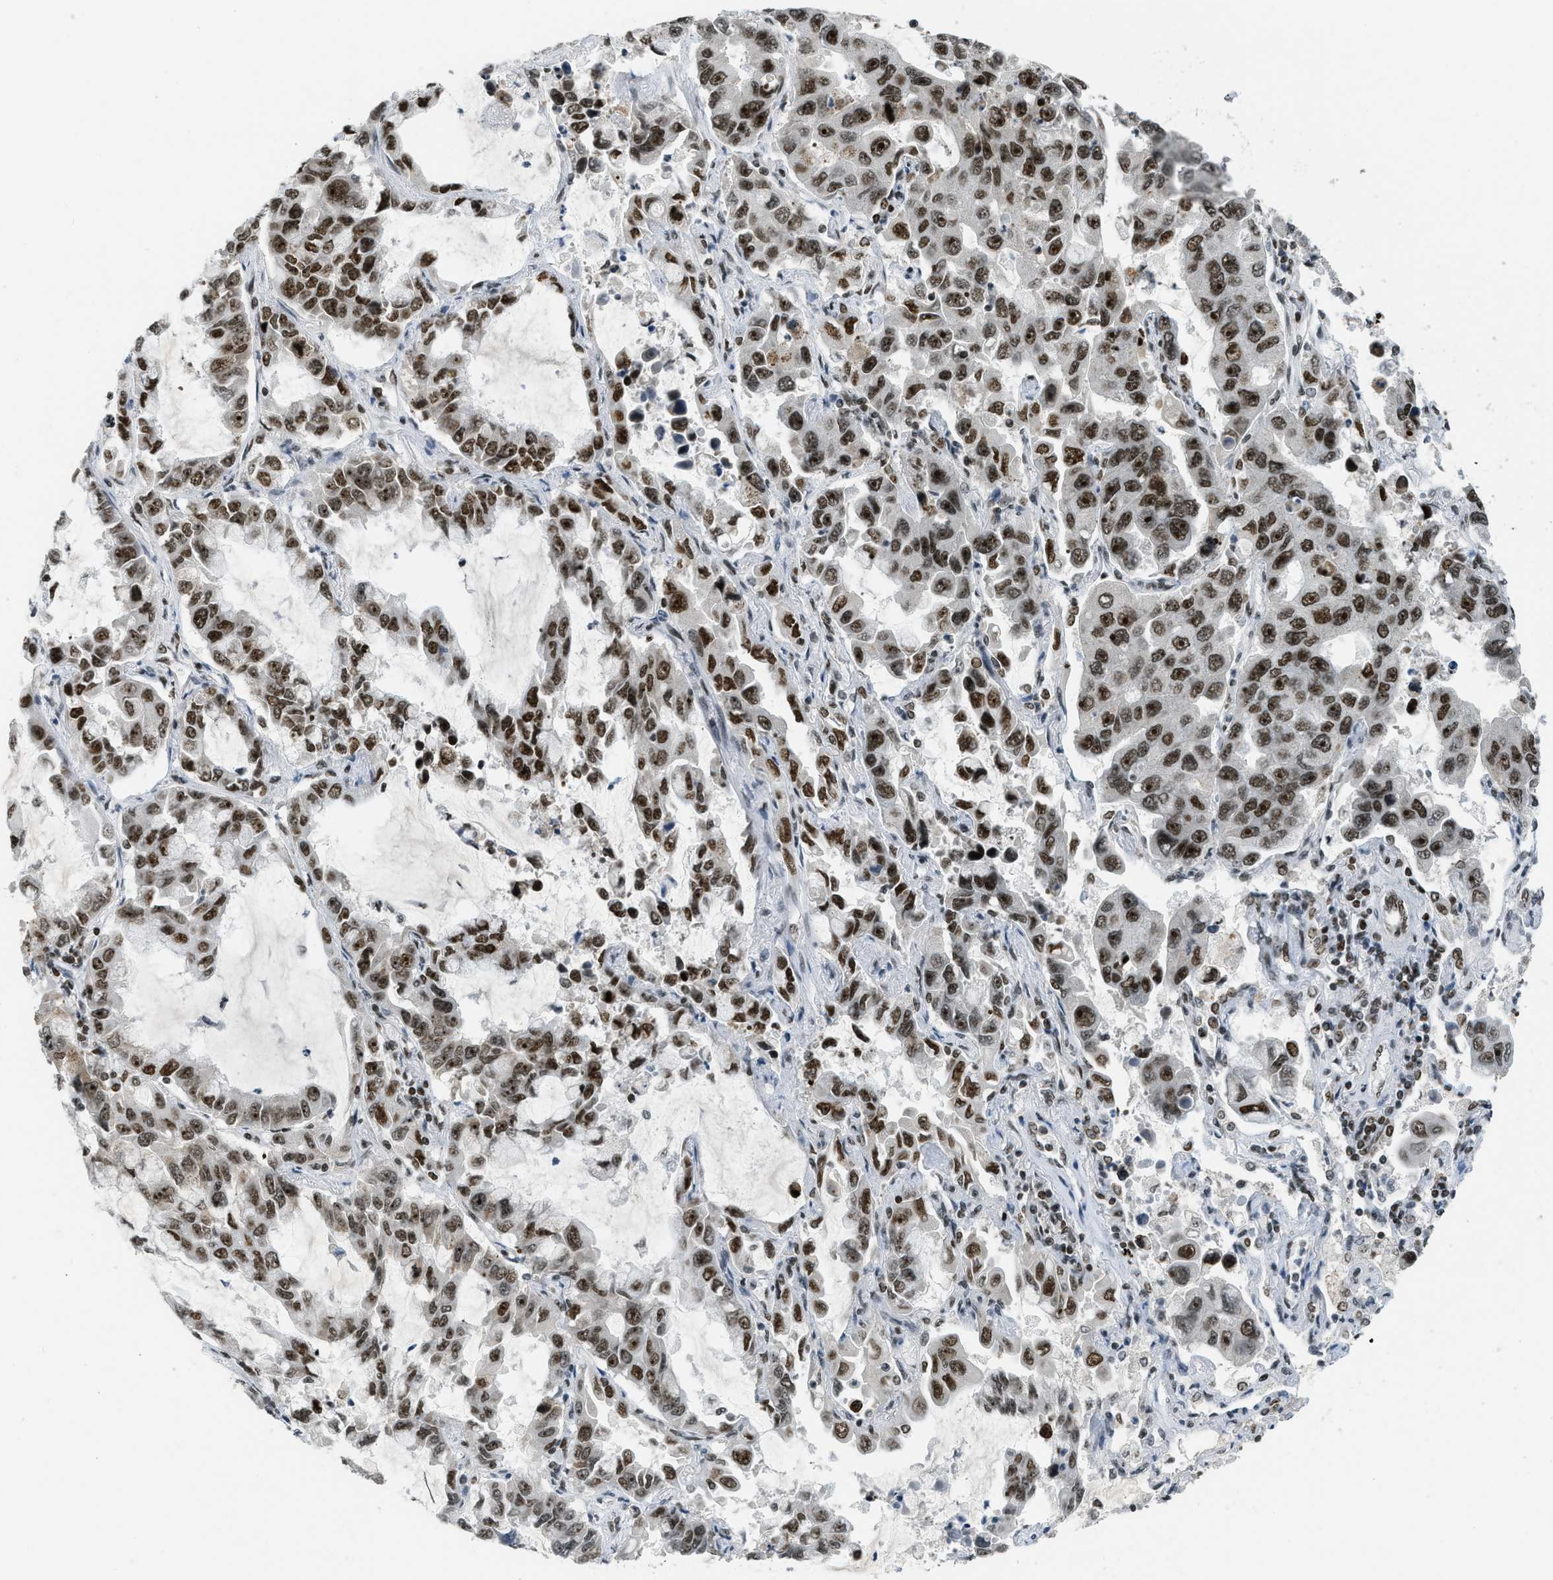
{"staining": {"intensity": "strong", "quantity": ">75%", "location": "nuclear"}, "tissue": "lung cancer", "cell_type": "Tumor cells", "image_type": "cancer", "snomed": [{"axis": "morphology", "description": "Adenocarcinoma, NOS"}, {"axis": "topography", "description": "Lung"}], "caption": "Approximately >75% of tumor cells in human adenocarcinoma (lung) display strong nuclear protein positivity as visualized by brown immunohistochemical staining.", "gene": "URB1", "patient": {"sex": "male", "age": 64}}